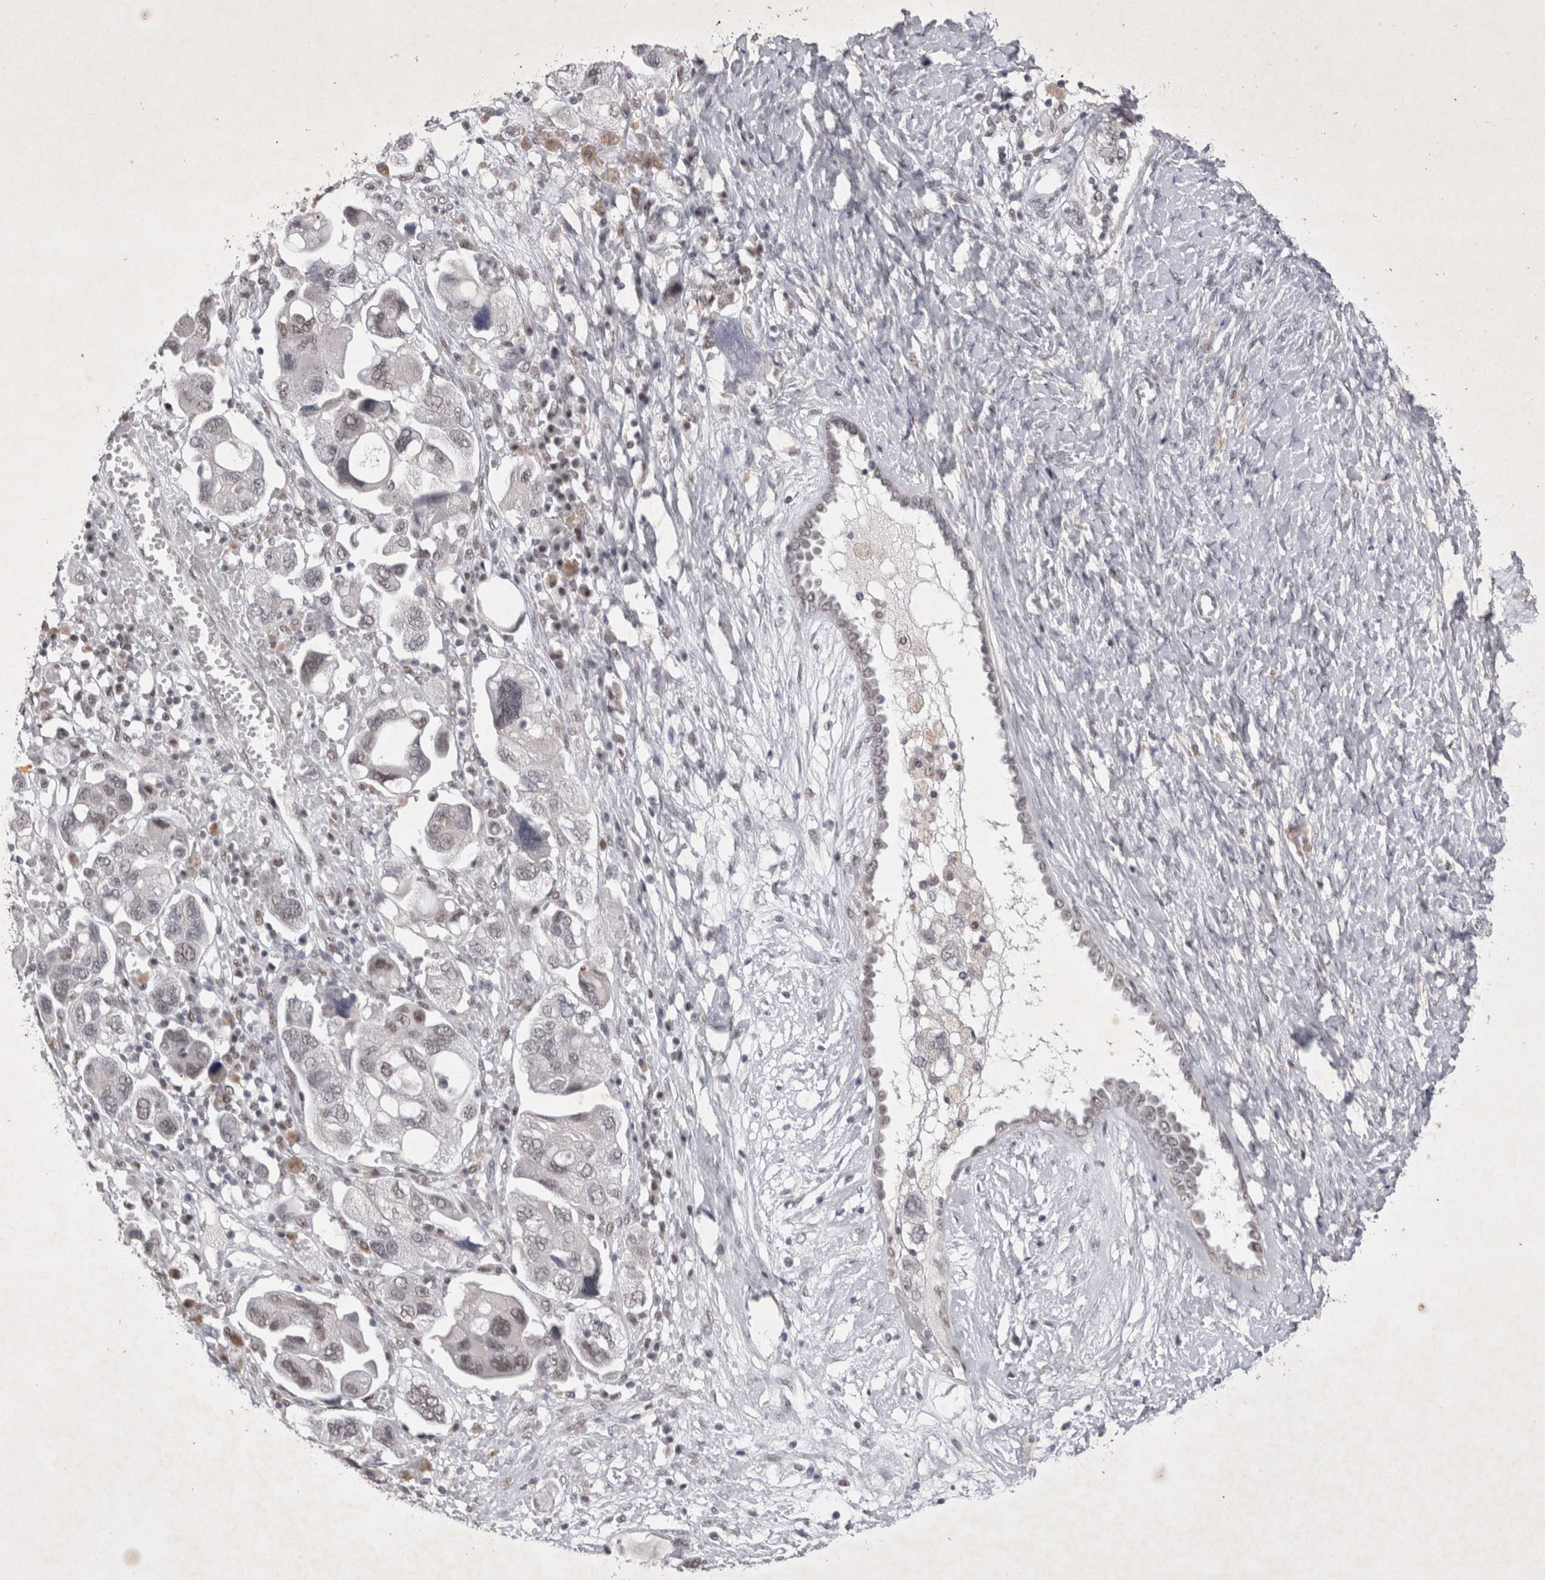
{"staining": {"intensity": "weak", "quantity": "25%-75%", "location": "nuclear"}, "tissue": "ovarian cancer", "cell_type": "Tumor cells", "image_type": "cancer", "snomed": [{"axis": "morphology", "description": "Carcinoma, NOS"}, {"axis": "morphology", "description": "Cystadenocarcinoma, serous, NOS"}, {"axis": "topography", "description": "Ovary"}], "caption": "A high-resolution photomicrograph shows immunohistochemistry staining of ovarian cancer (serous cystadenocarcinoma), which shows weak nuclear staining in about 25%-75% of tumor cells. The staining is performed using DAB (3,3'-diaminobenzidine) brown chromogen to label protein expression. The nuclei are counter-stained blue using hematoxylin.", "gene": "RBM6", "patient": {"sex": "female", "age": 69}}